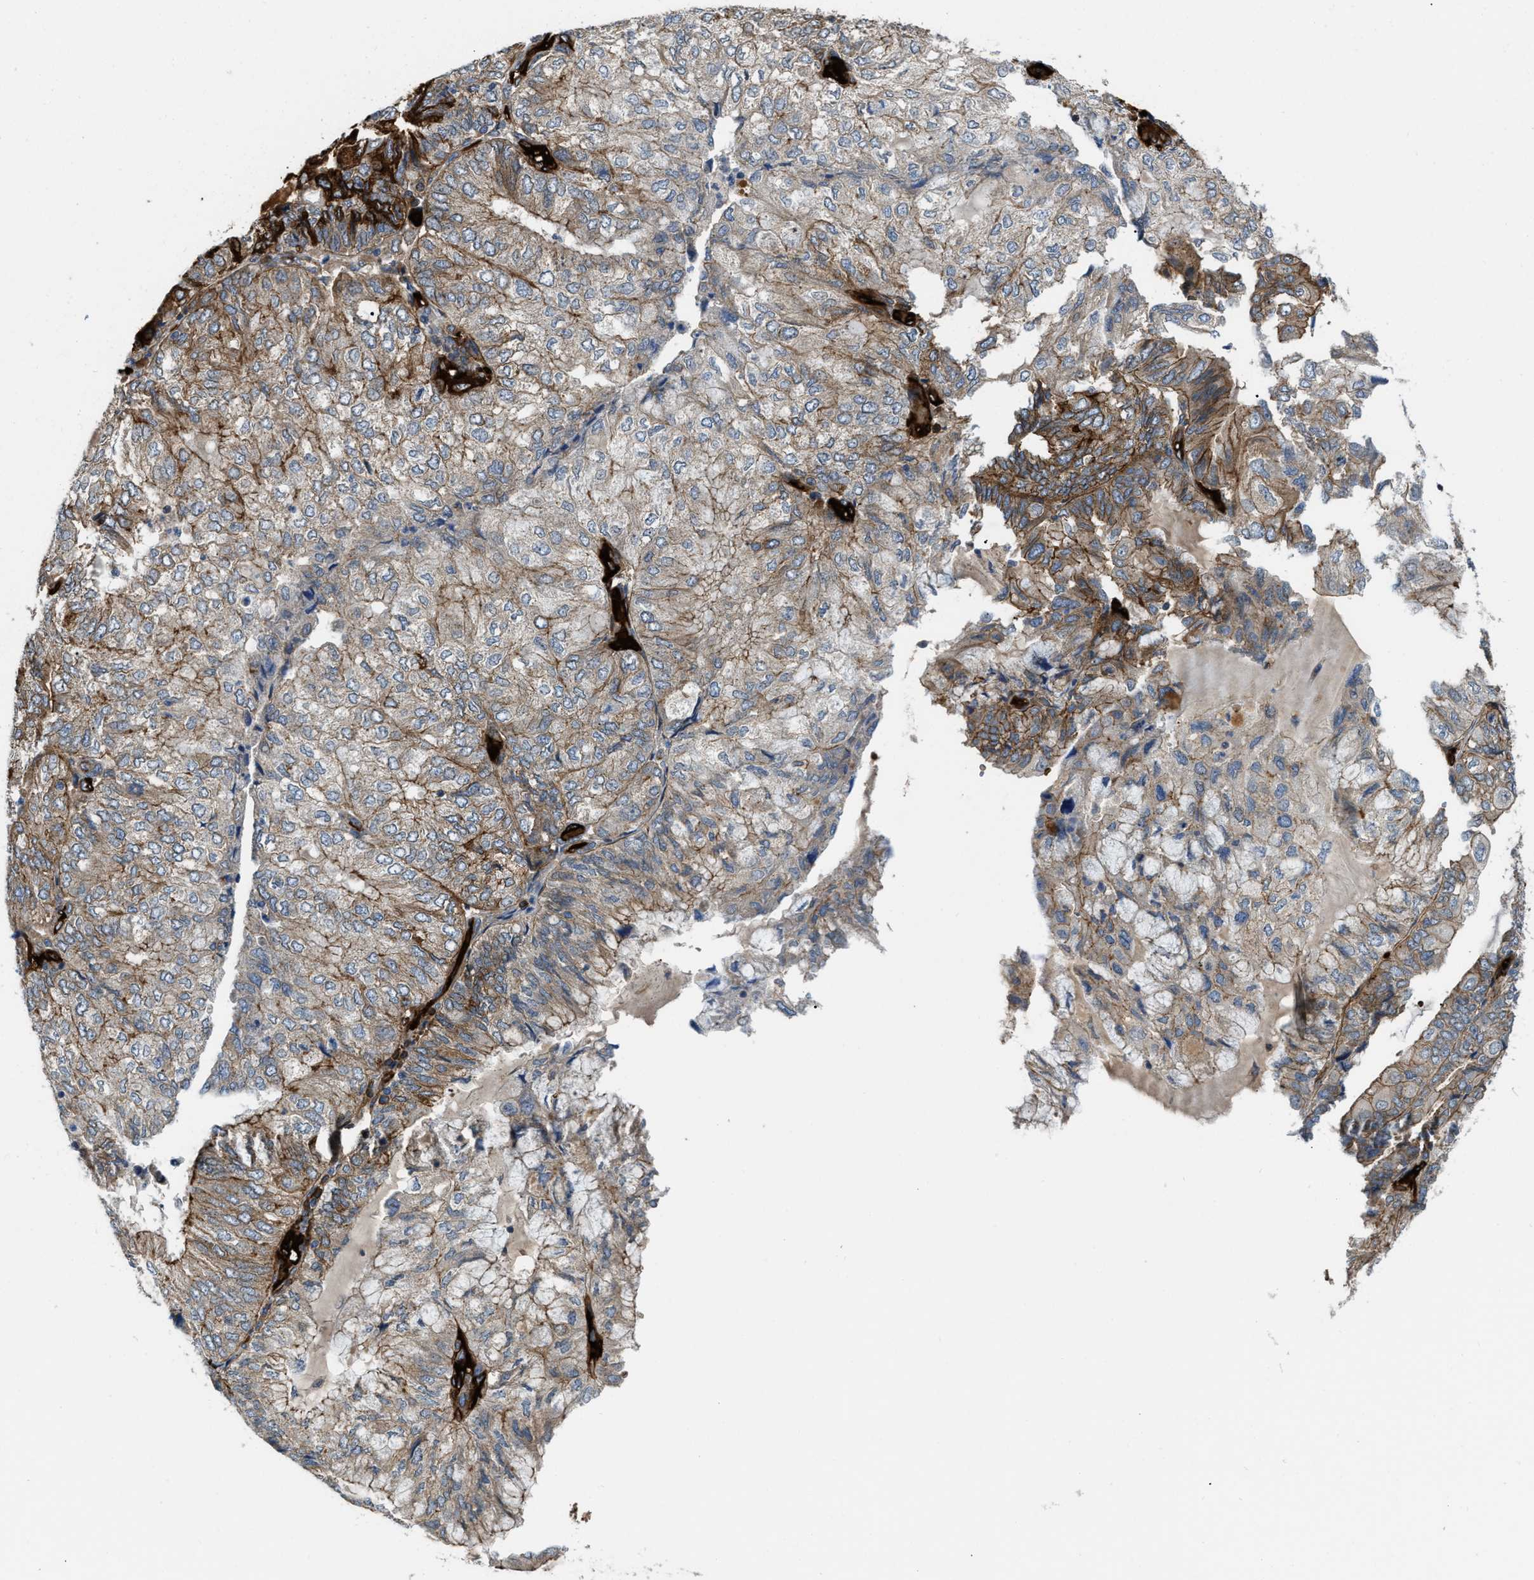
{"staining": {"intensity": "moderate", "quantity": ">75%", "location": "cytoplasmic/membranous"}, "tissue": "endometrial cancer", "cell_type": "Tumor cells", "image_type": "cancer", "snomed": [{"axis": "morphology", "description": "Adenocarcinoma, NOS"}, {"axis": "topography", "description": "Endometrium"}], "caption": "Immunohistochemical staining of endometrial adenocarcinoma shows moderate cytoplasmic/membranous protein staining in approximately >75% of tumor cells. Using DAB (3,3'-diaminobenzidine) (brown) and hematoxylin (blue) stains, captured at high magnification using brightfield microscopy.", "gene": "ERC1", "patient": {"sex": "female", "age": 81}}